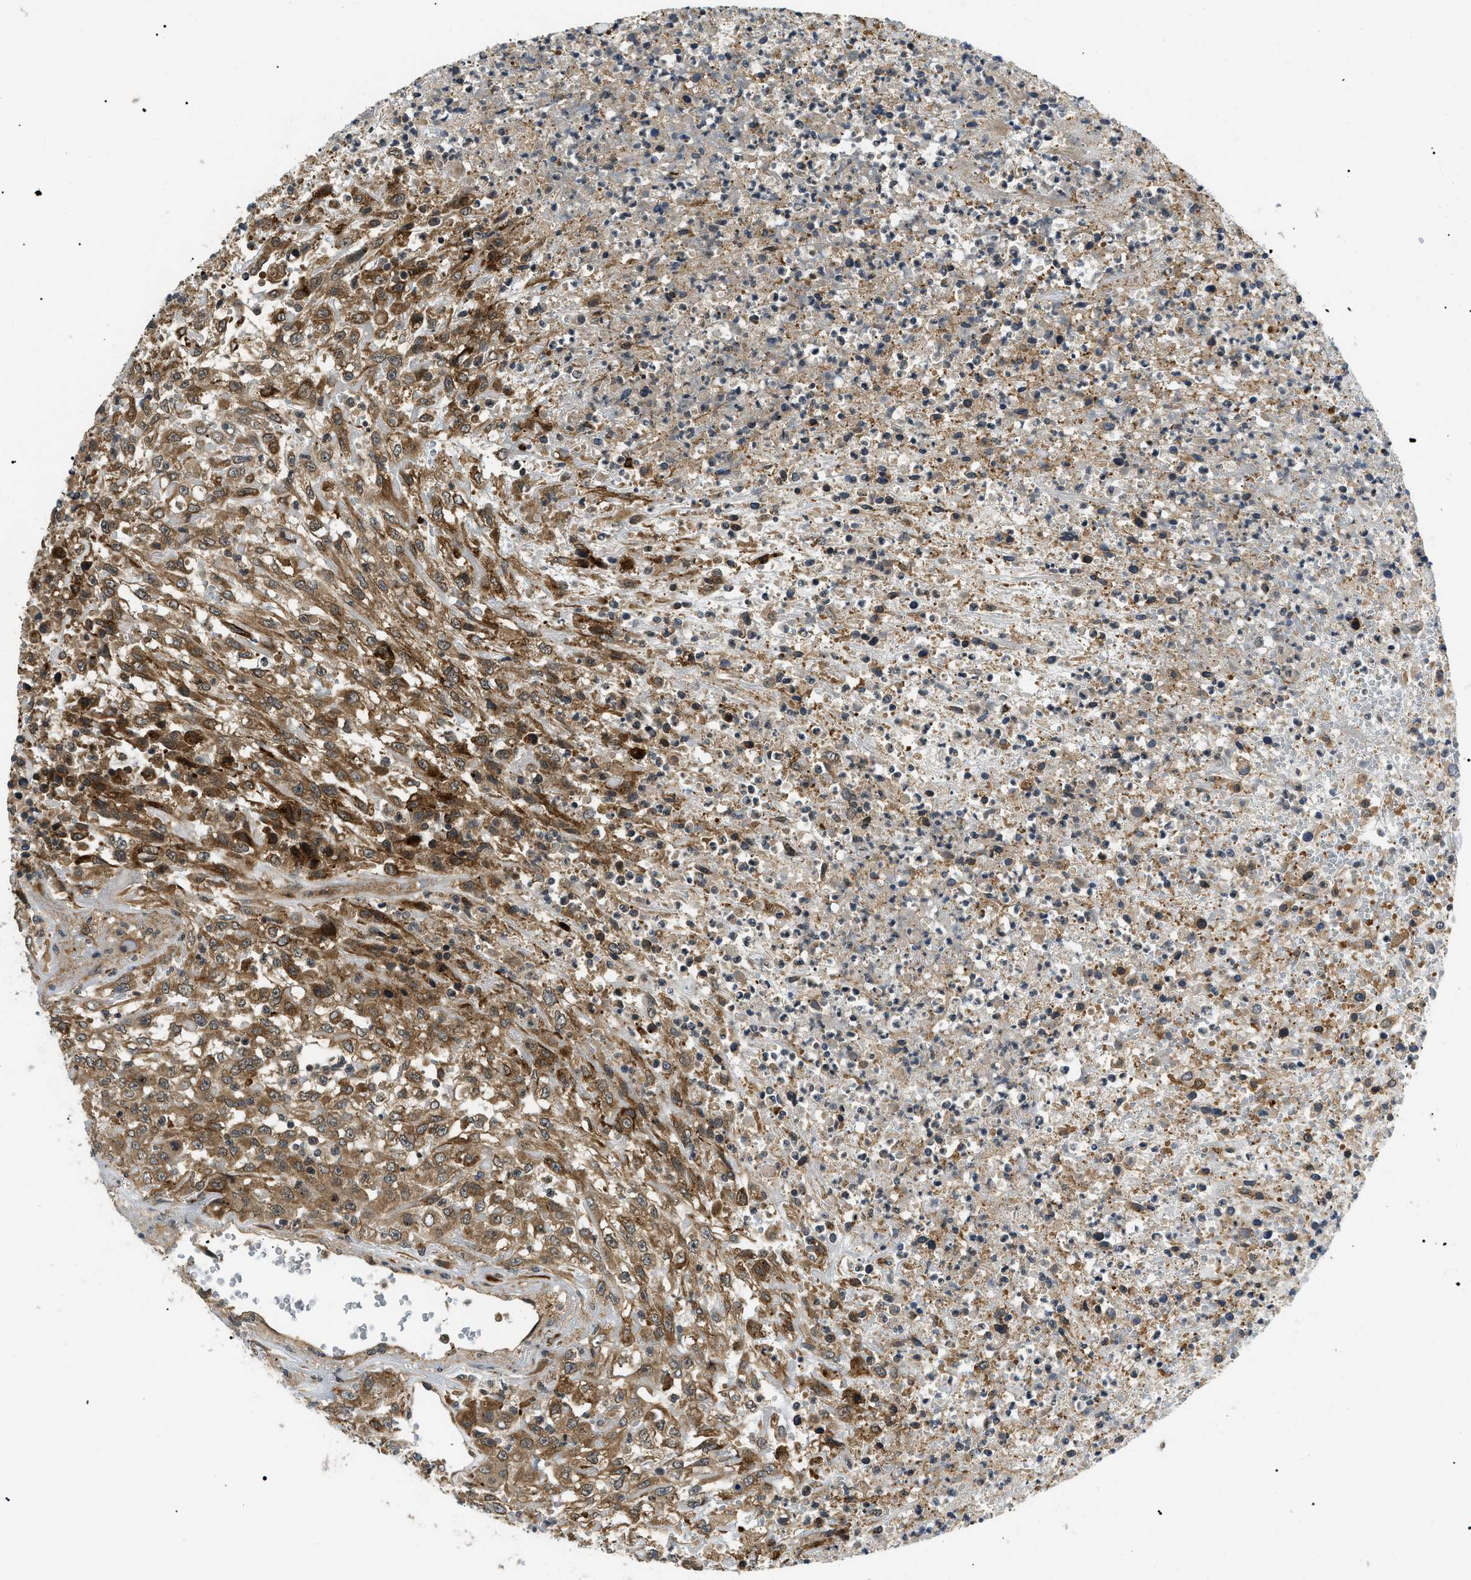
{"staining": {"intensity": "moderate", "quantity": ">75%", "location": "cytoplasmic/membranous"}, "tissue": "urothelial cancer", "cell_type": "Tumor cells", "image_type": "cancer", "snomed": [{"axis": "morphology", "description": "Urothelial carcinoma, High grade"}, {"axis": "topography", "description": "Urinary bladder"}], "caption": "Tumor cells display moderate cytoplasmic/membranous staining in approximately >75% of cells in urothelial cancer.", "gene": "ATP6AP1", "patient": {"sex": "male", "age": 46}}